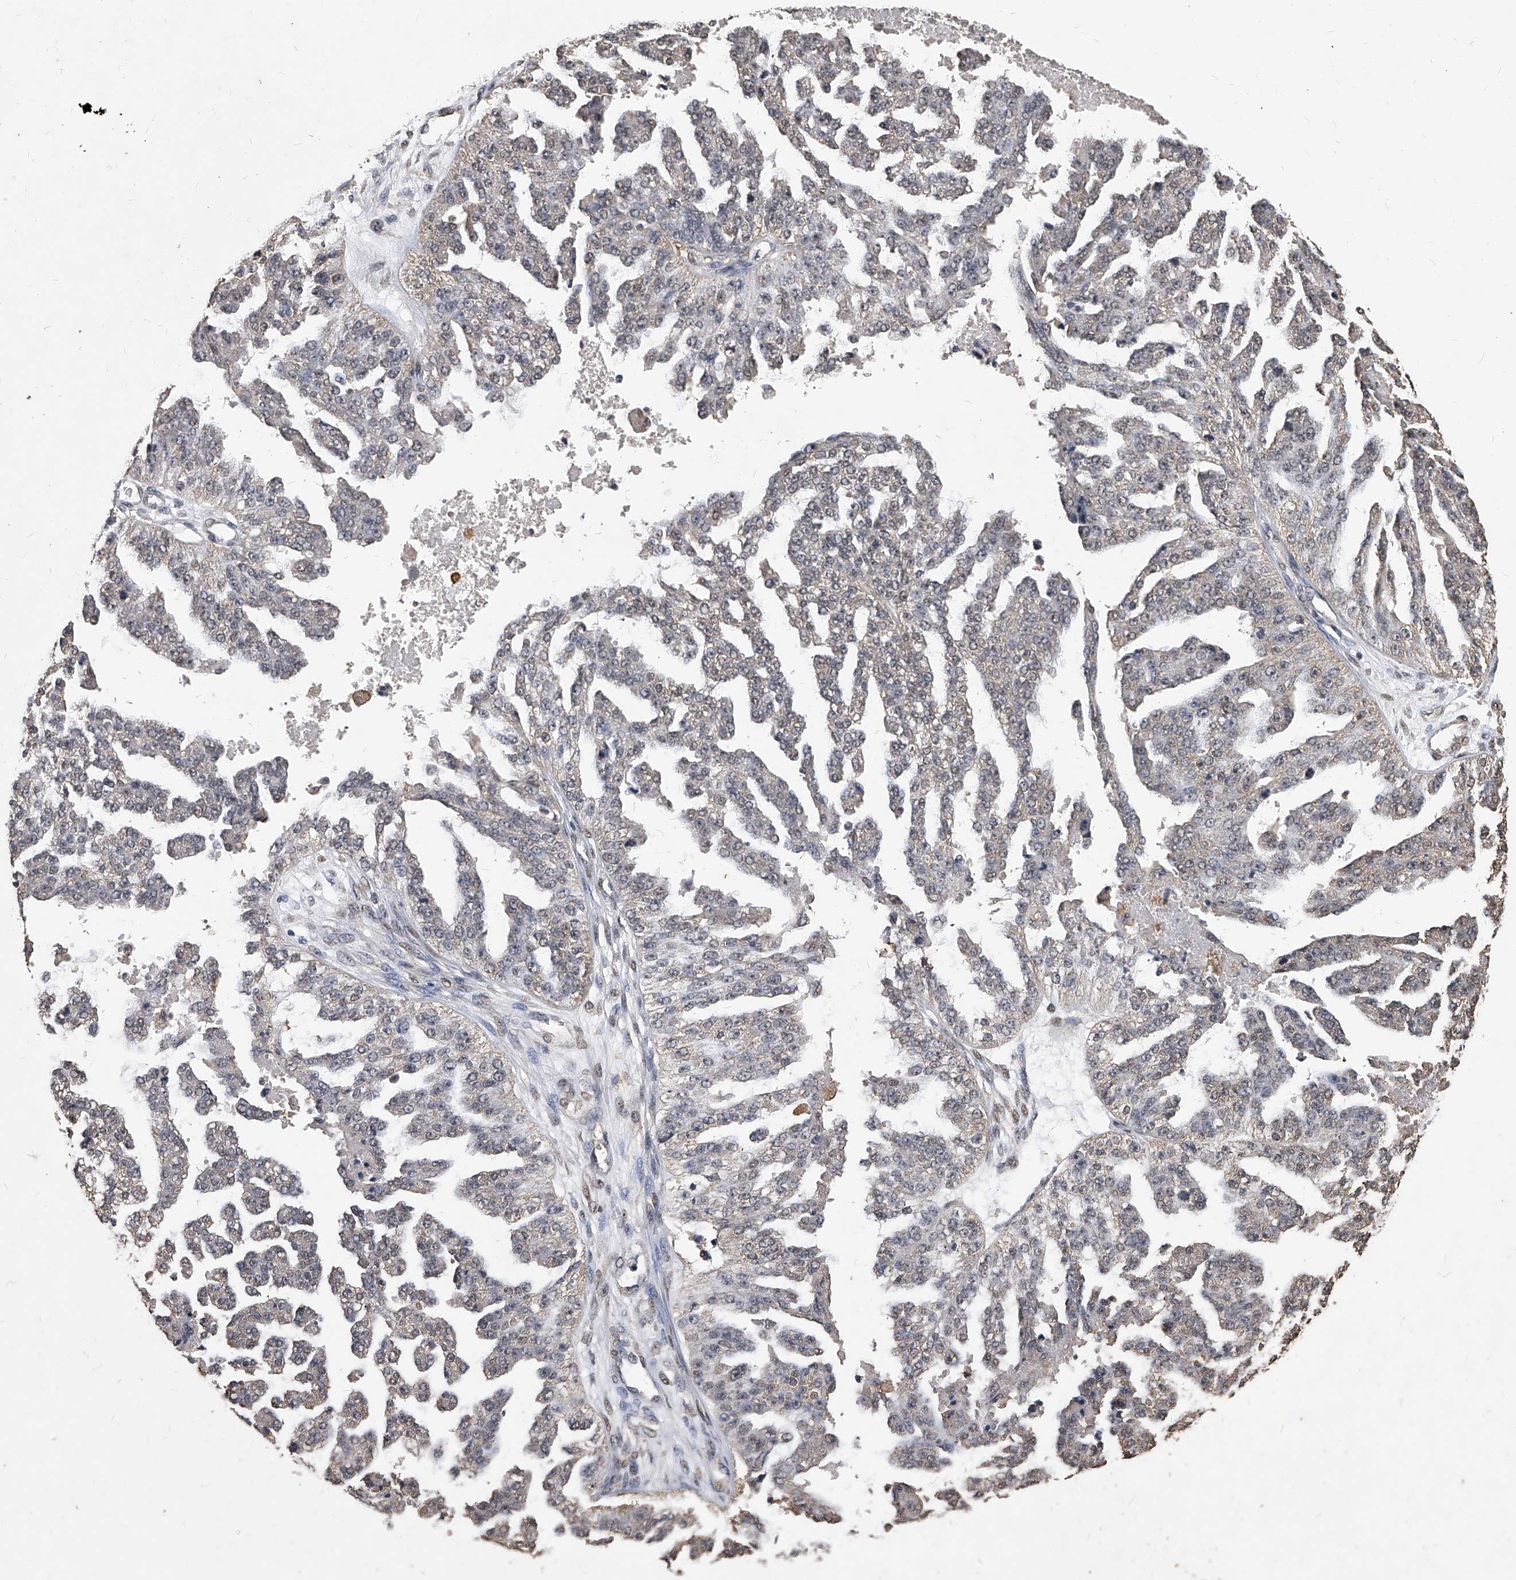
{"staining": {"intensity": "negative", "quantity": "none", "location": "none"}, "tissue": "ovarian cancer", "cell_type": "Tumor cells", "image_type": "cancer", "snomed": [{"axis": "morphology", "description": "Cystadenocarcinoma, serous, NOS"}, {"axis": "topography", "description": "Ovary"}], "caption": "High magnification brightfield microscopy of ovarian cancer stained with DAB (brown) and counterstained with hematoxylin (blue): tumor cells show no significant expression.", "gene": "FBXL4", "patient": {"sex": "female", "age": 58}}